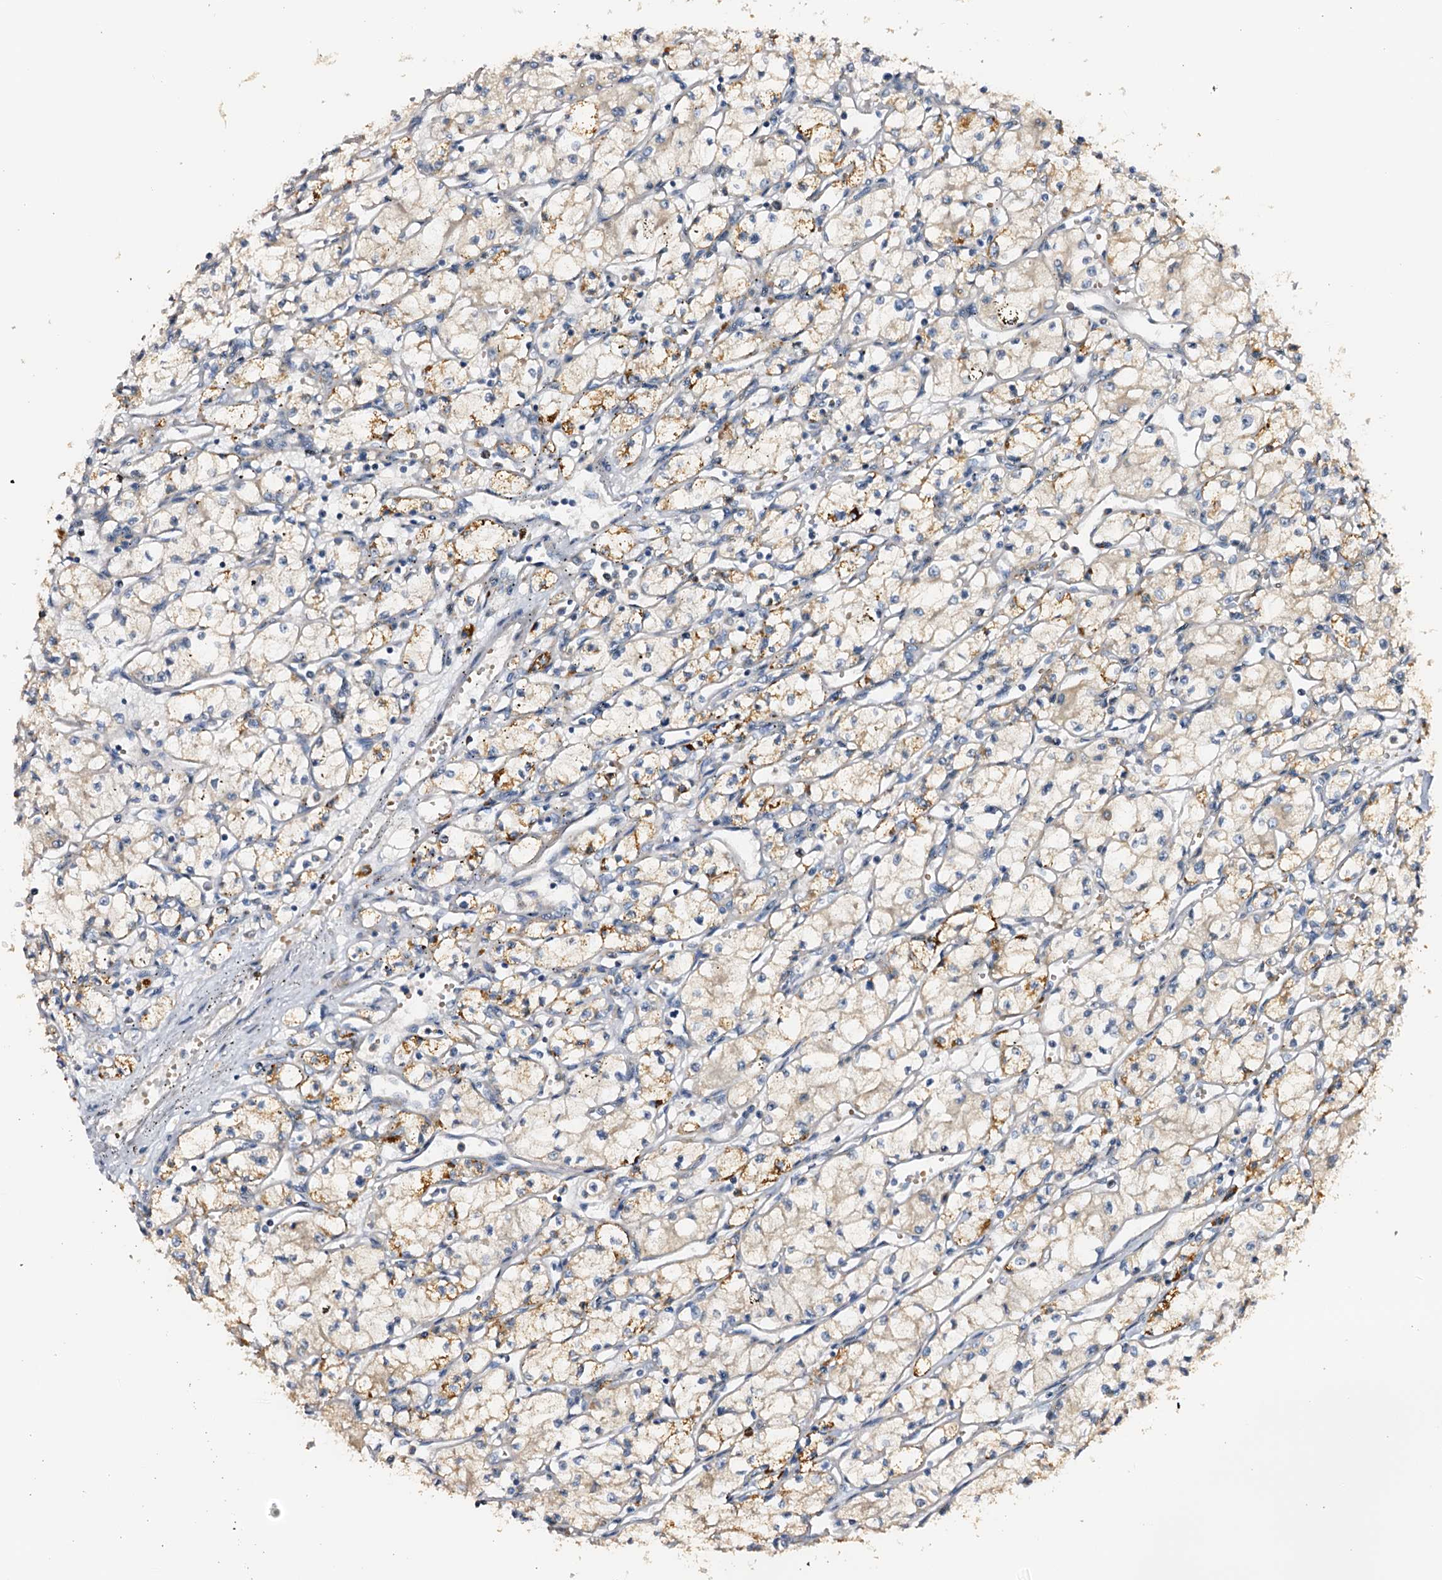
{"staining": {"intensity": "moderate", "quantity": "<25%", "location": "cytoplasmic/membranous"}, "tissue": "renal cancer", "cell_type": "Tumor cells", "image_type": "cancer", "snomed": [{"axis": "morphology", "description": "Adenocarcinoma, NOS"}, {"axis": "topography", "description": "Kidney"}], "caption": "Renal cancer (adenocarcinoma) stained for a protein demonstrates moderate cytoplasmic/membranous positivity in tumor cells.", "gene": "DMXL2", "patient": {"sex": "male", "age": 59}}